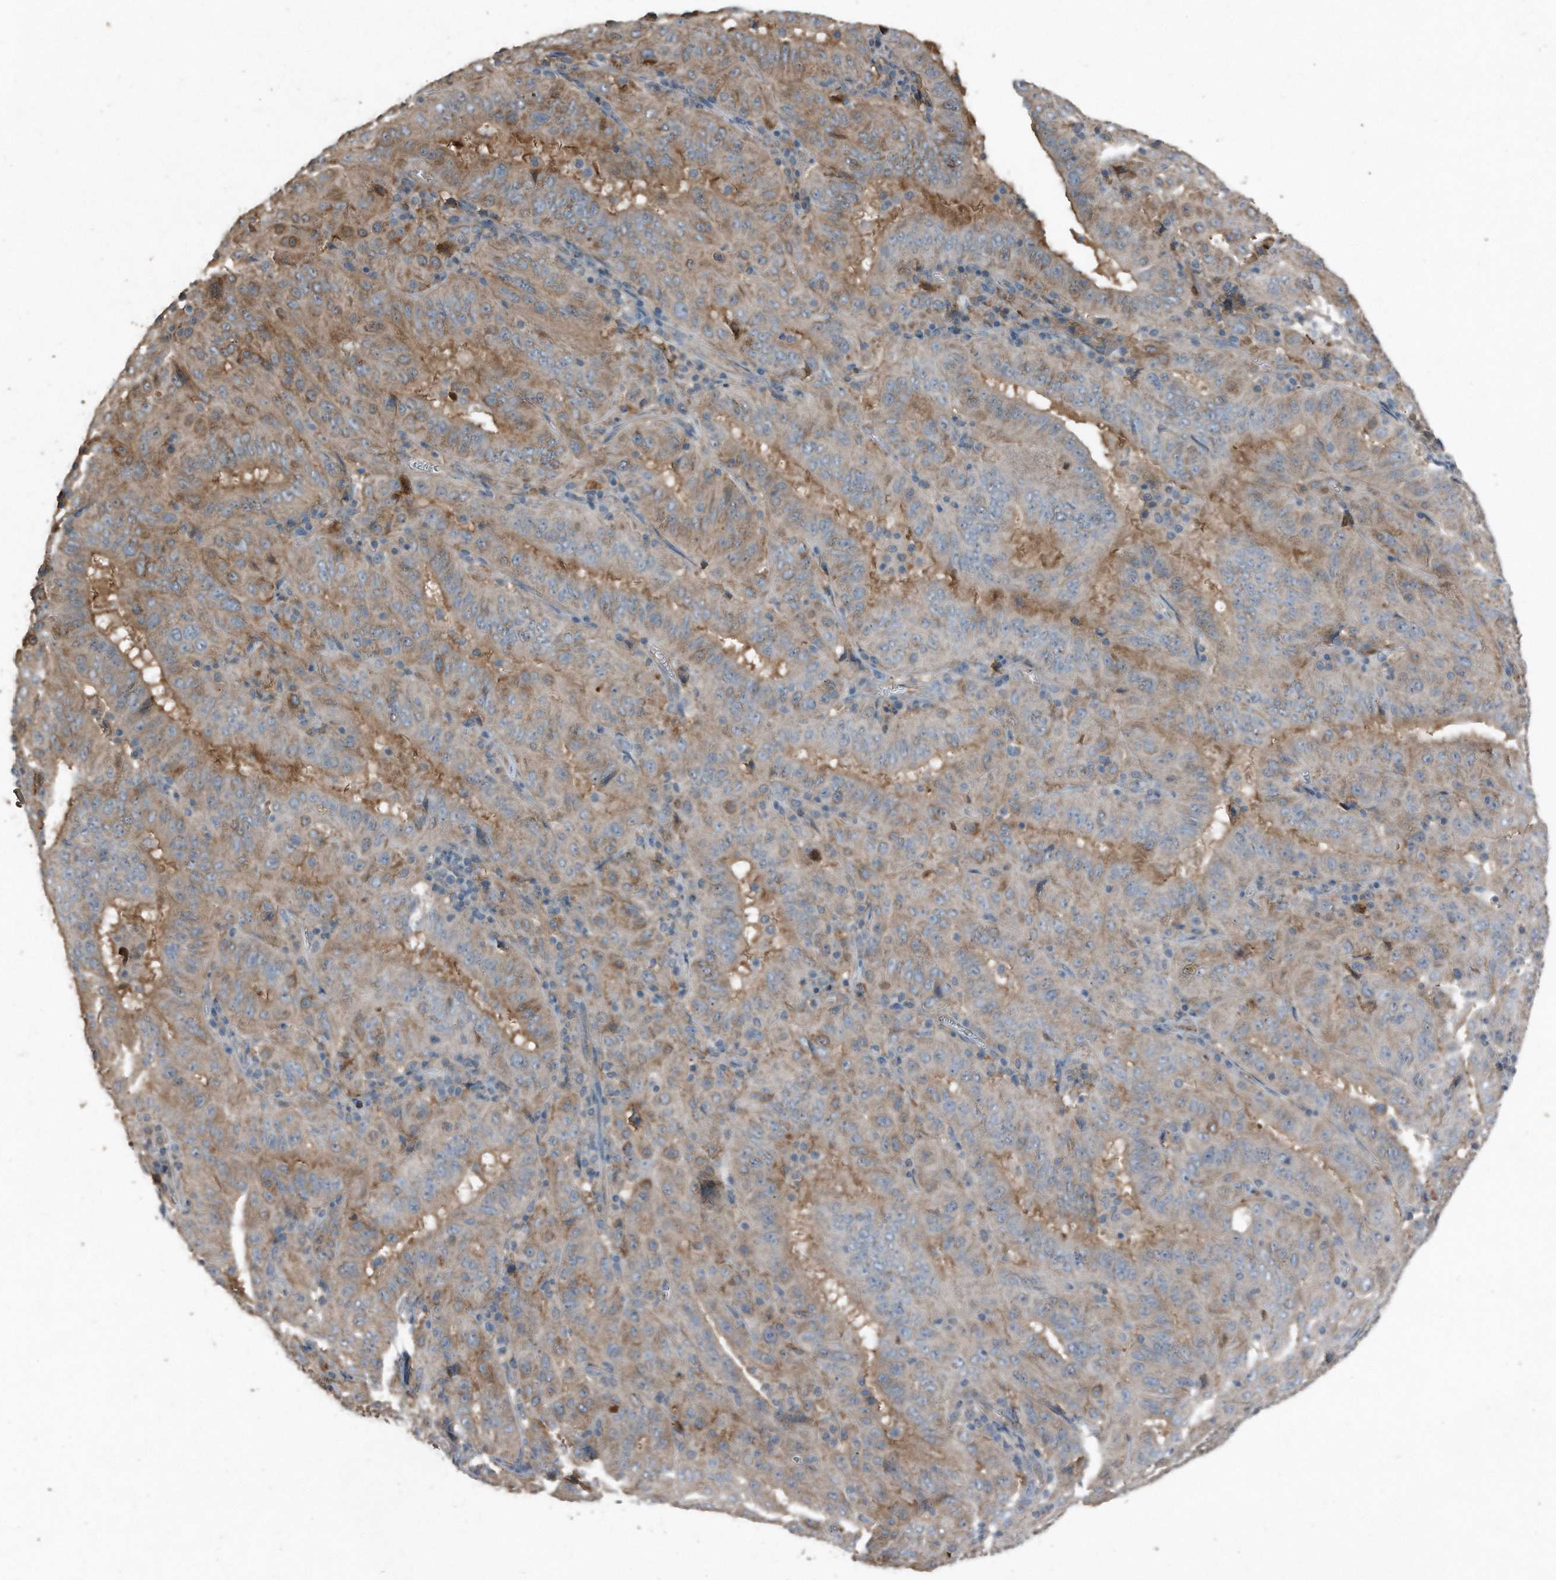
{"staining": {"intensity": "moderate", "quantity": "<25%", "location": "cytoplasmic/membranous"}, "tissue": "pancreatic cancer", "cell_type": "Tumor cells", "image_type": "cancer", "snomed": [{"axis": "morphology", "description": "Adenocarcinoma, NOS"}, {"axis": "topography", "description": "Pancreas"}], "caption": "Brown immunohistochemical staining in adenocarcinoma (pancreatic) demonstrates moderate cytoplasmic/membranous expression in approximately <25% of tumor cells.", "gene": "C9", "patient": {"sex": "male", "age": 63}}